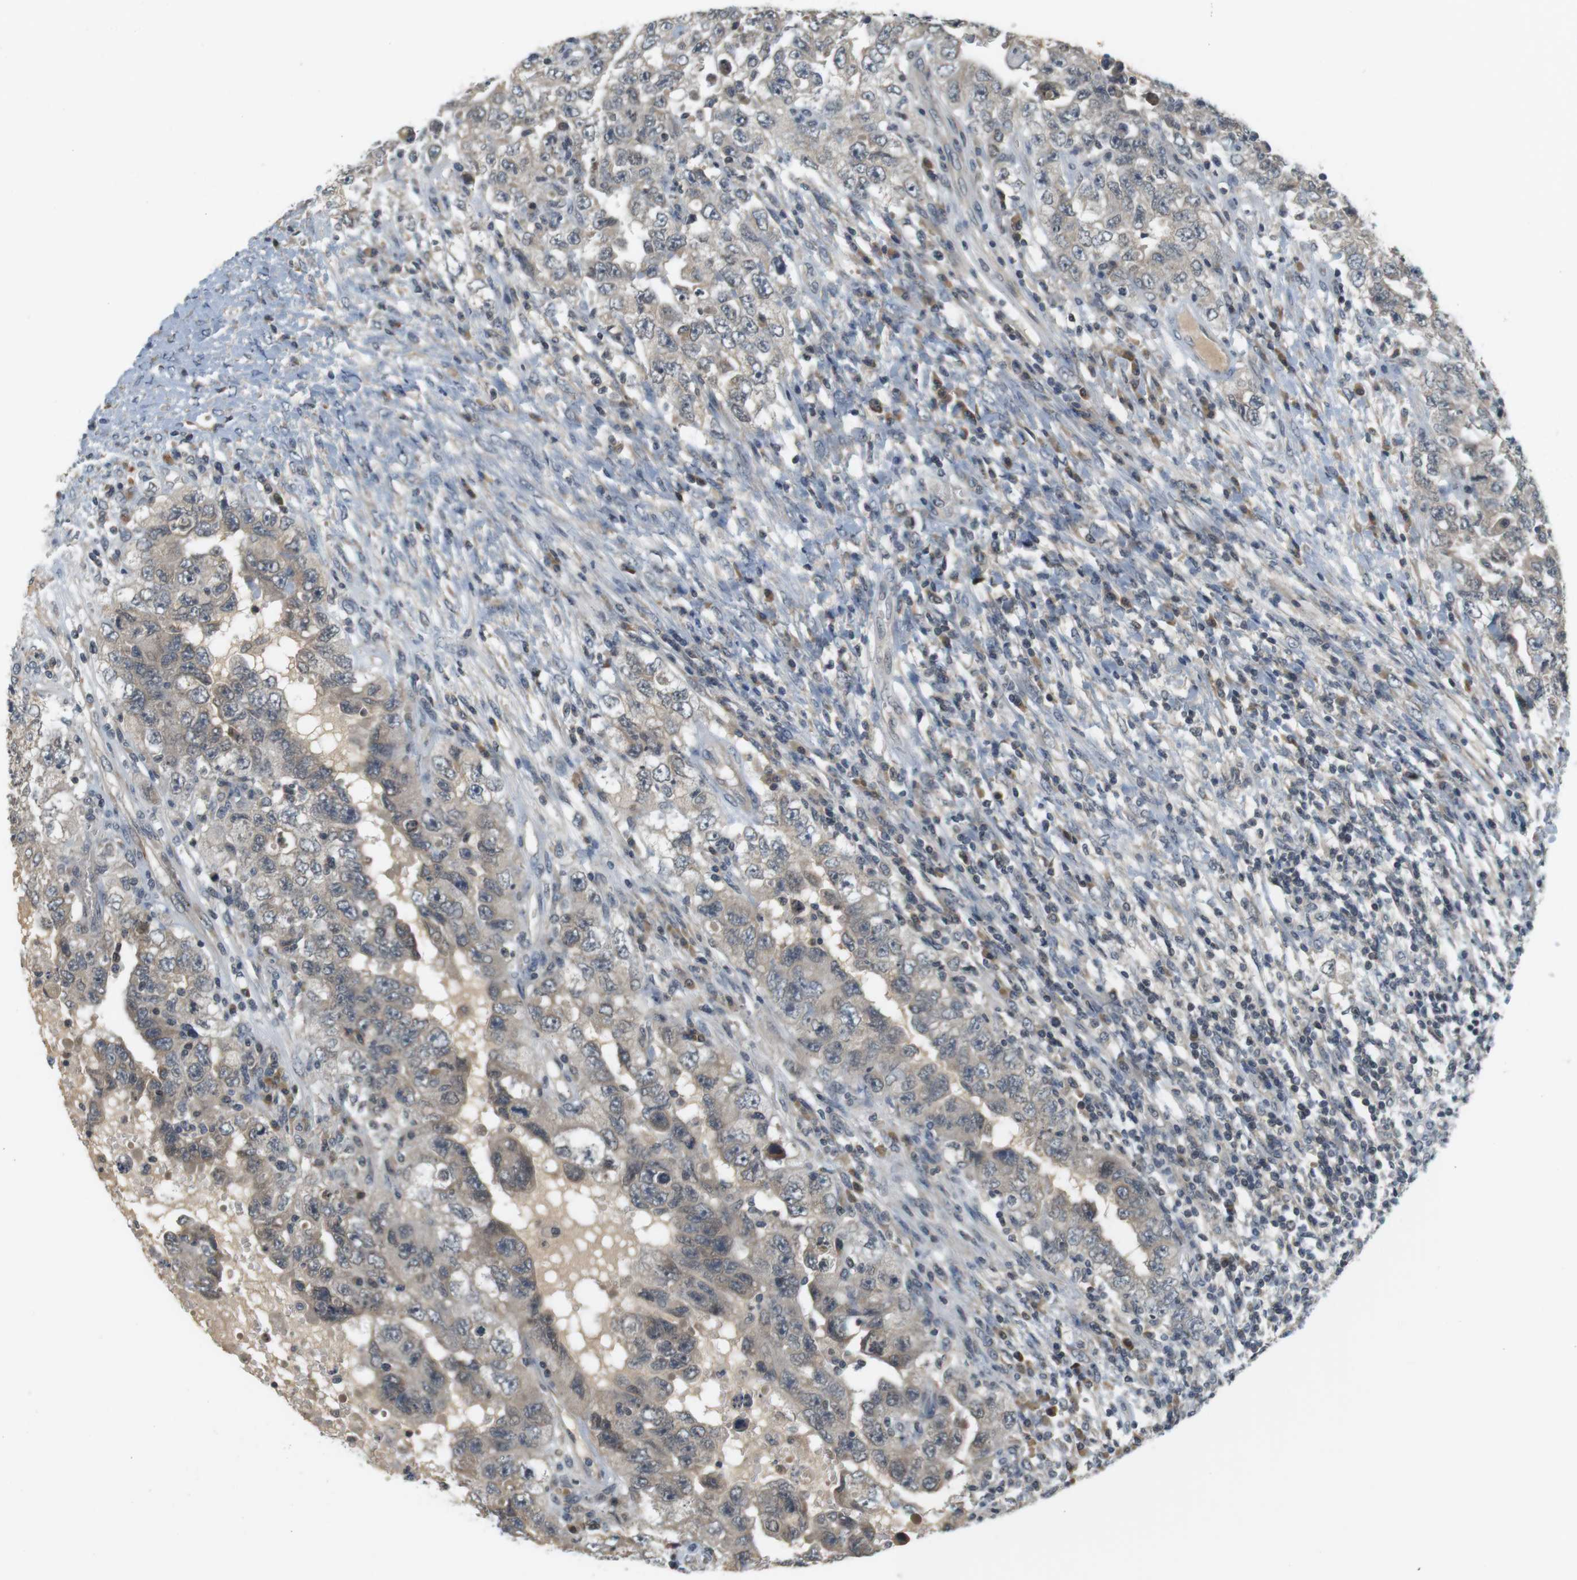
{"staining": {"intensity": "weak", "quantity": "<25%", "location": "cytoplasmic/membranous"}, "tissue": "testis cancer", "cell_type": "Tumor cells", "image_type": "cancer", "snomed": [{"axis": "morphology", "description": "Carcinoma, Embryonal, NOS"}, {"axis": "topography", "description": "Testis"}], "caption": "Immunohistochemistry (IHC) of testis embryonal carcinoma displays no expression in tumor cells.", "gene": "WNT7A", "patient": {"sex": "male", "age": 26}}